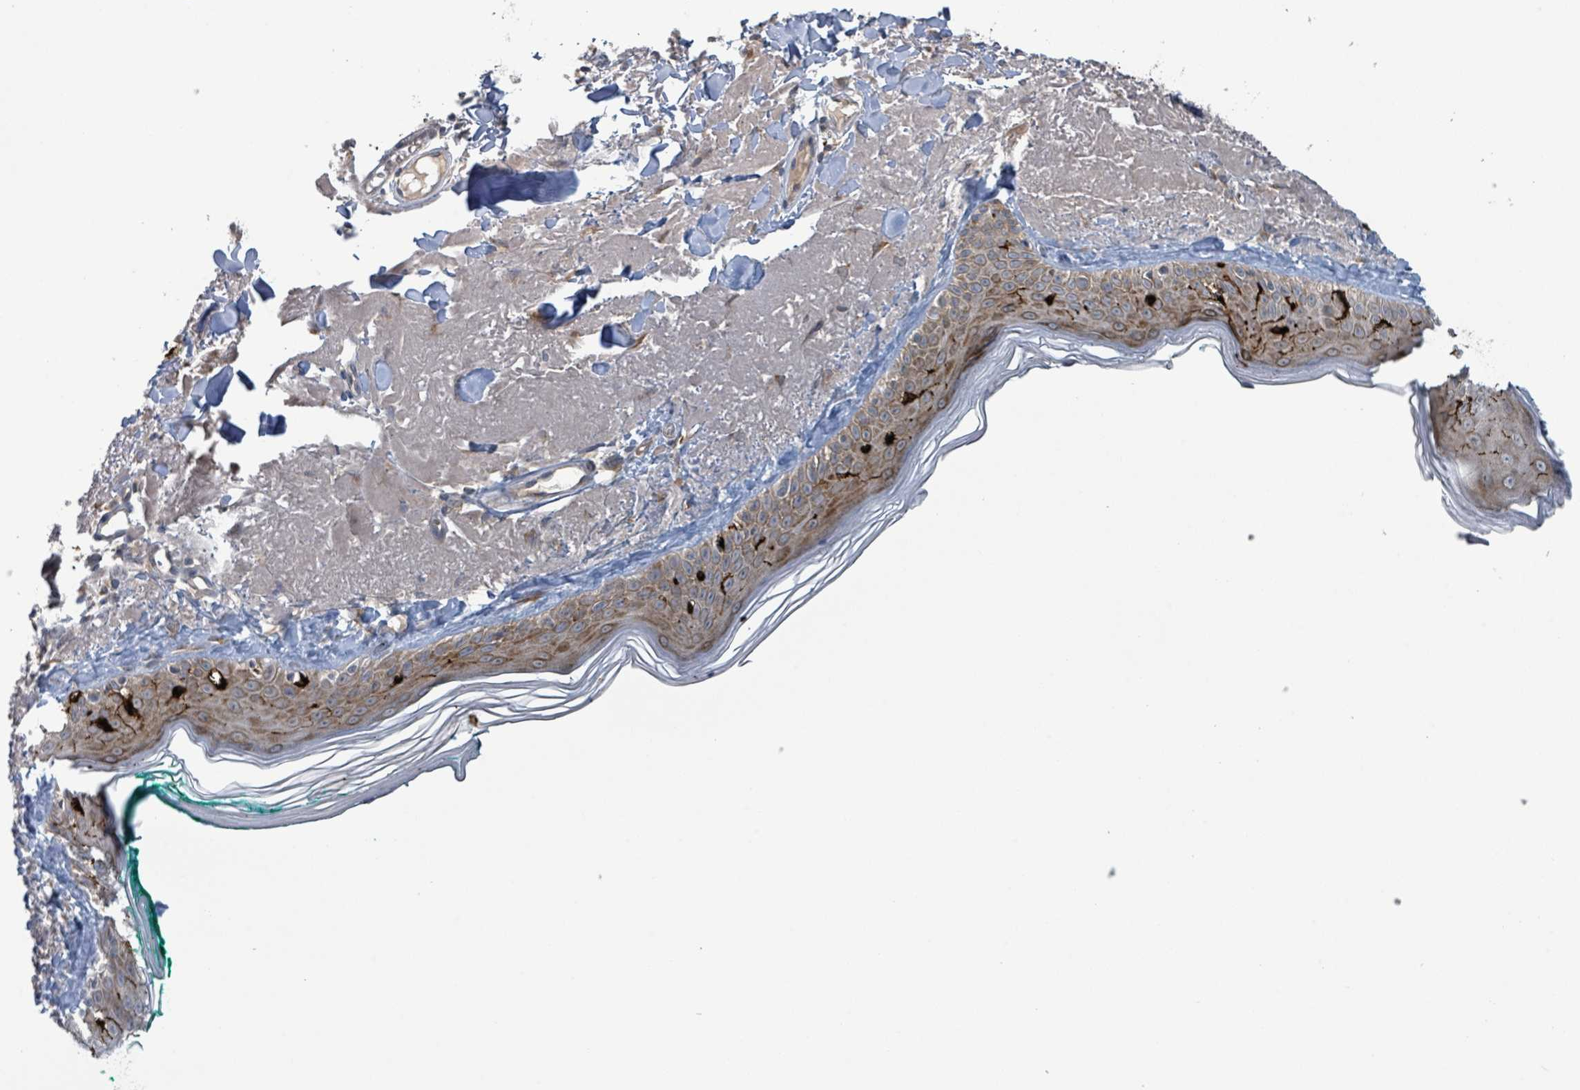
{"staining": {"intensity": "moderate", "quantity": ">75%", "location": "cytoplasmic/membranous"}, "tissue": "skin", "cell_type": "Fibroblasts", "image_type": "normal", "snomed": [{"axis": "morphology", "description": "Normal tissue, NOS"}, {"axis": "morphology", "description": "Malignant melanoma, NOS"}, {"axis": "topography", "description": "Skin"}], "caption": "Normal skin displays moderate cytoplasmic/membranous expression in about >75% of fibroblasts, visualized by immunohistochemistry.", "gene": "OR51E1", "patient": {"sex": "male", "age": 80}}